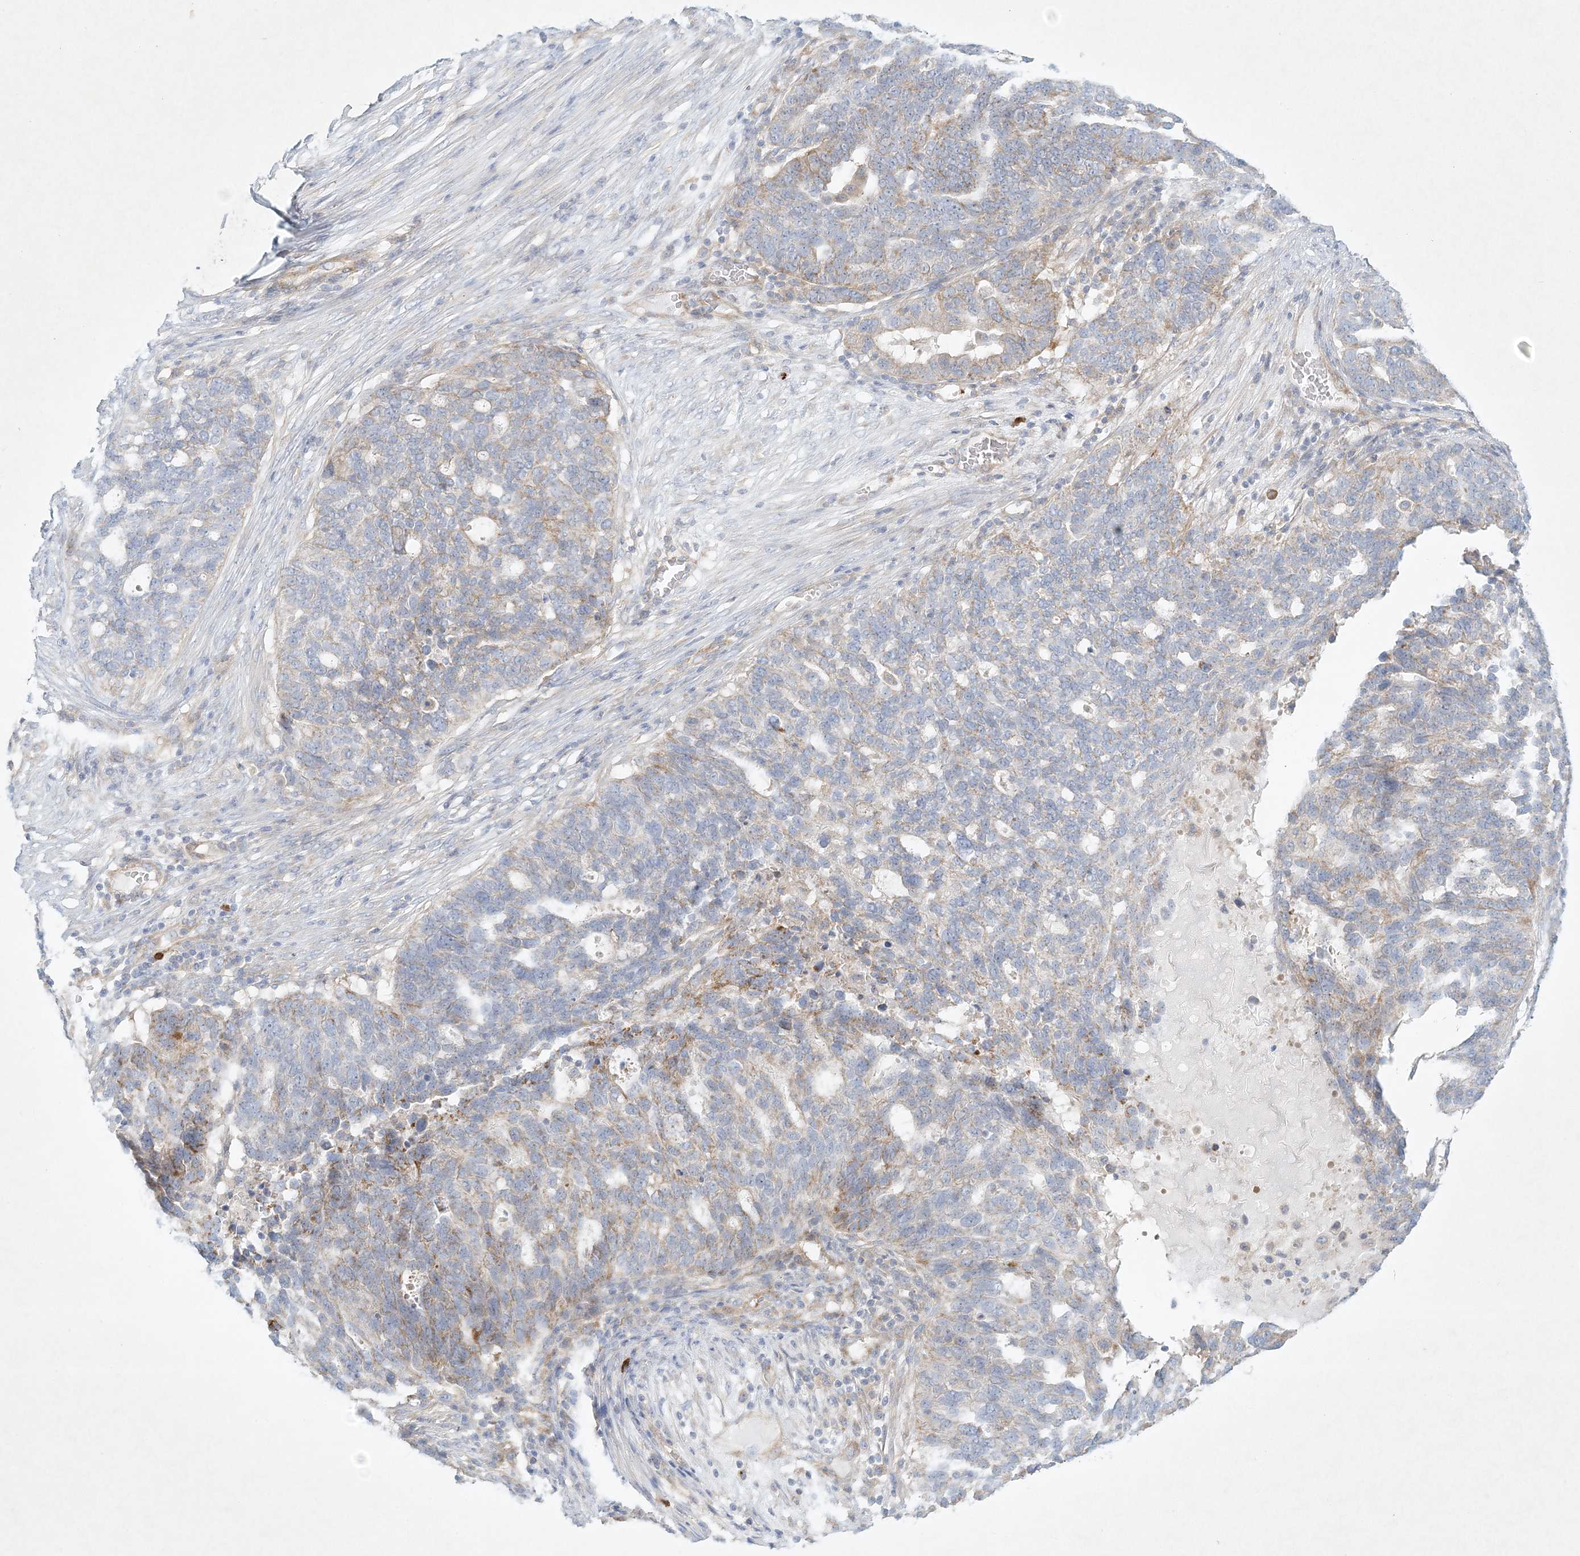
{"staining": {"intensity": "weak", "quantity": "<25%", "location": "cytoplasmic/membranous"}, "tissue": "ovarian cancer", "cell_type": "Tumor cells", "image_type": "cancer", "snomed": [{"axis": "morphology", "description": "Cystadenocarcinoma, serous, NOS"}, {"axis": "topography", "description": "Ovary"}], "caption": "Tumor cells are negative for protein expression in human serous cystadenocarcinoma (ovarian). The staining was performed using DAB (3,3'-diaminobenzidine) to visualize the protein expression in brown, while the nuclei were stained in blue with hematoxylin (Magnification: 20x).", "gene": "STK11IP", "patient": {"sex": "female", "age": 59}}